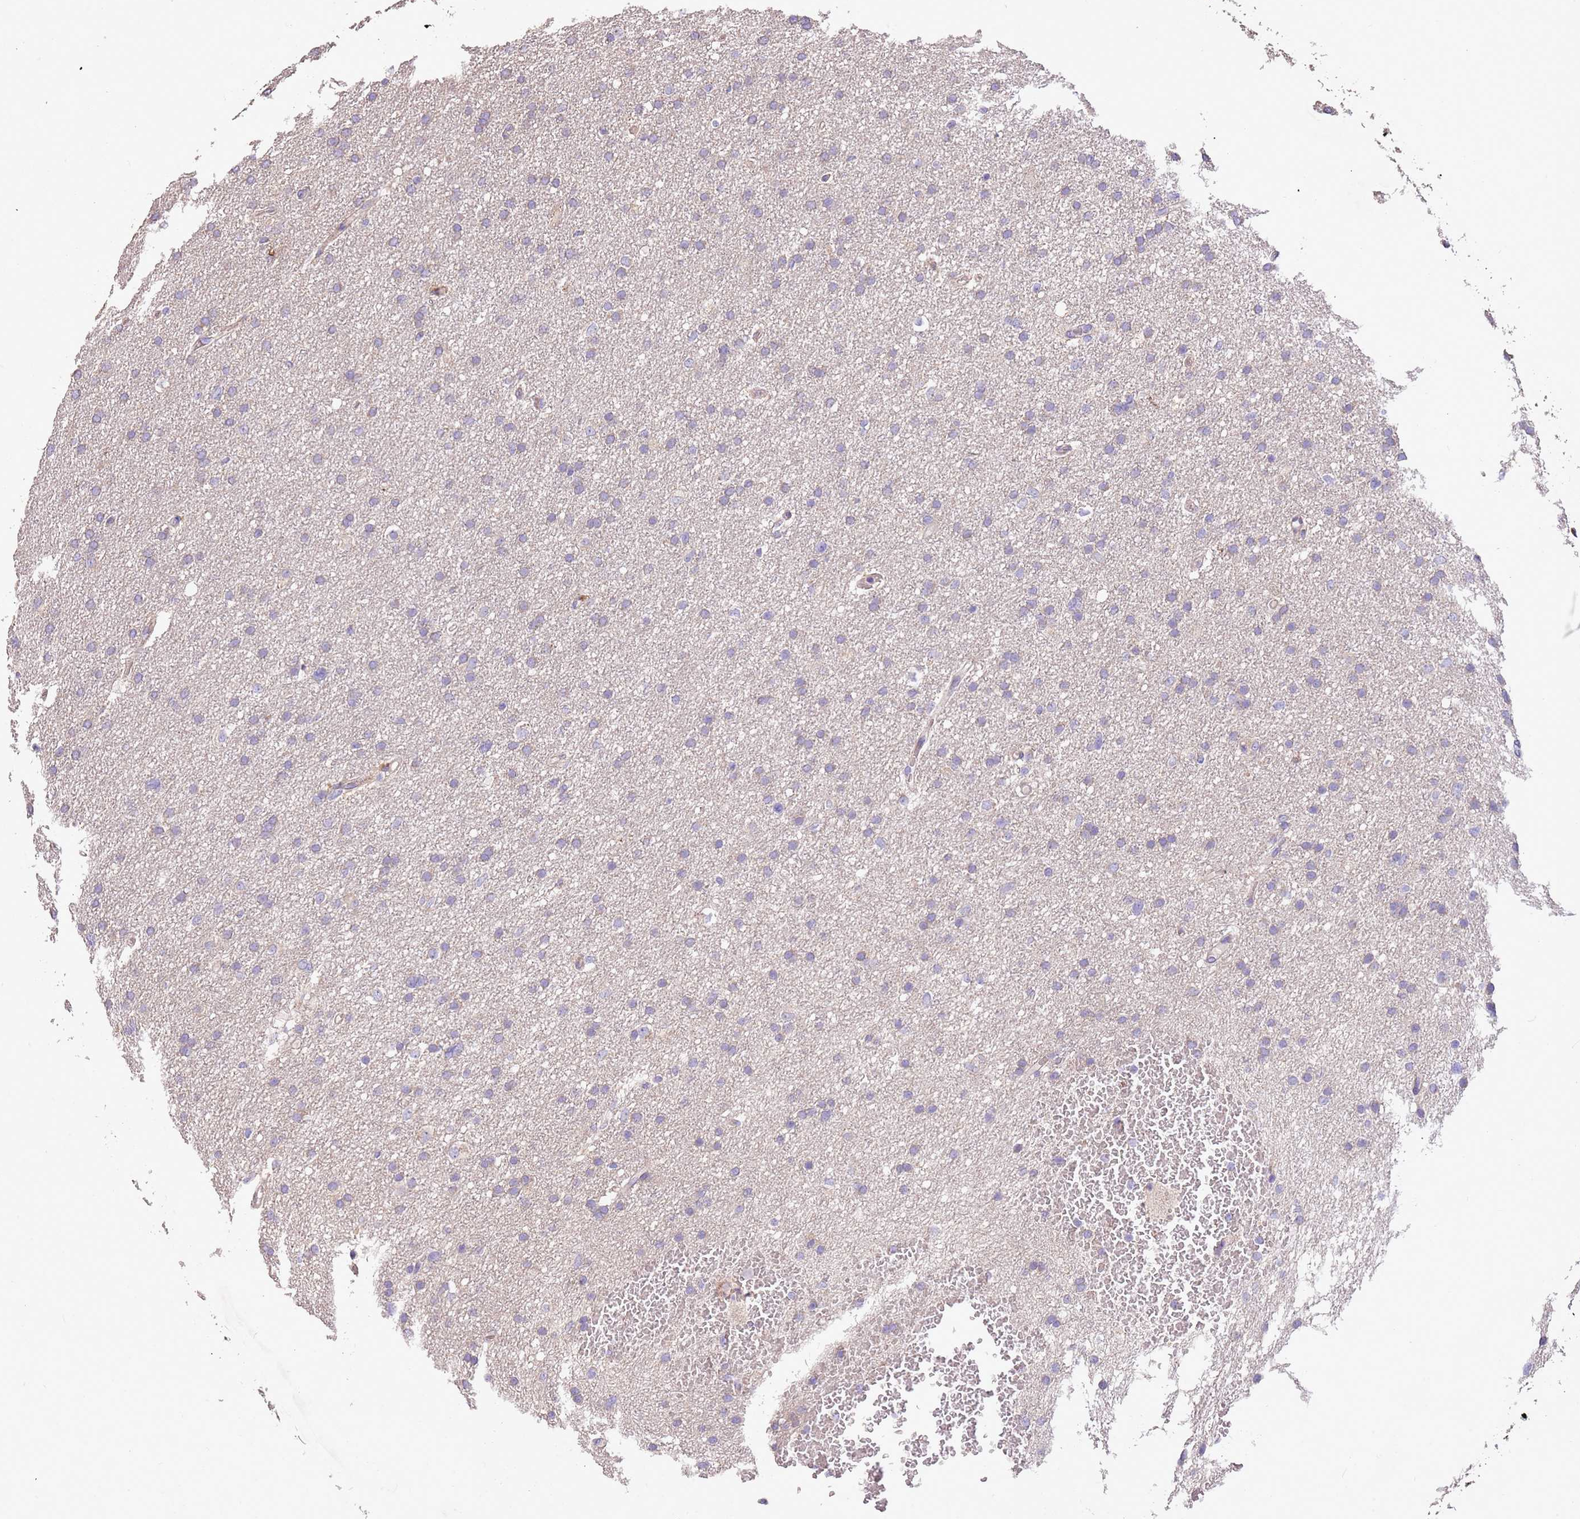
{"staining": {"intensity": "negative", "quantity": "none", "location": "none"}, "tissue": "glioma", "cell_type": "Tumor cells", "image_type": "cancer", "snomed": [{"axis": "morphology", "description": "Glioma, malignant, High grade"}, {"axis": "topography", "description": "Cerebral cortex"}], "caption": "An image of malignant glioma (high-grade) stained for a protein shows no brown staining in tumor cells. (Immunohistochemistry, brightfield microscopy, high magnification).", "gene": "PIGA", "patient": {"sex": "female", "age": 36}}